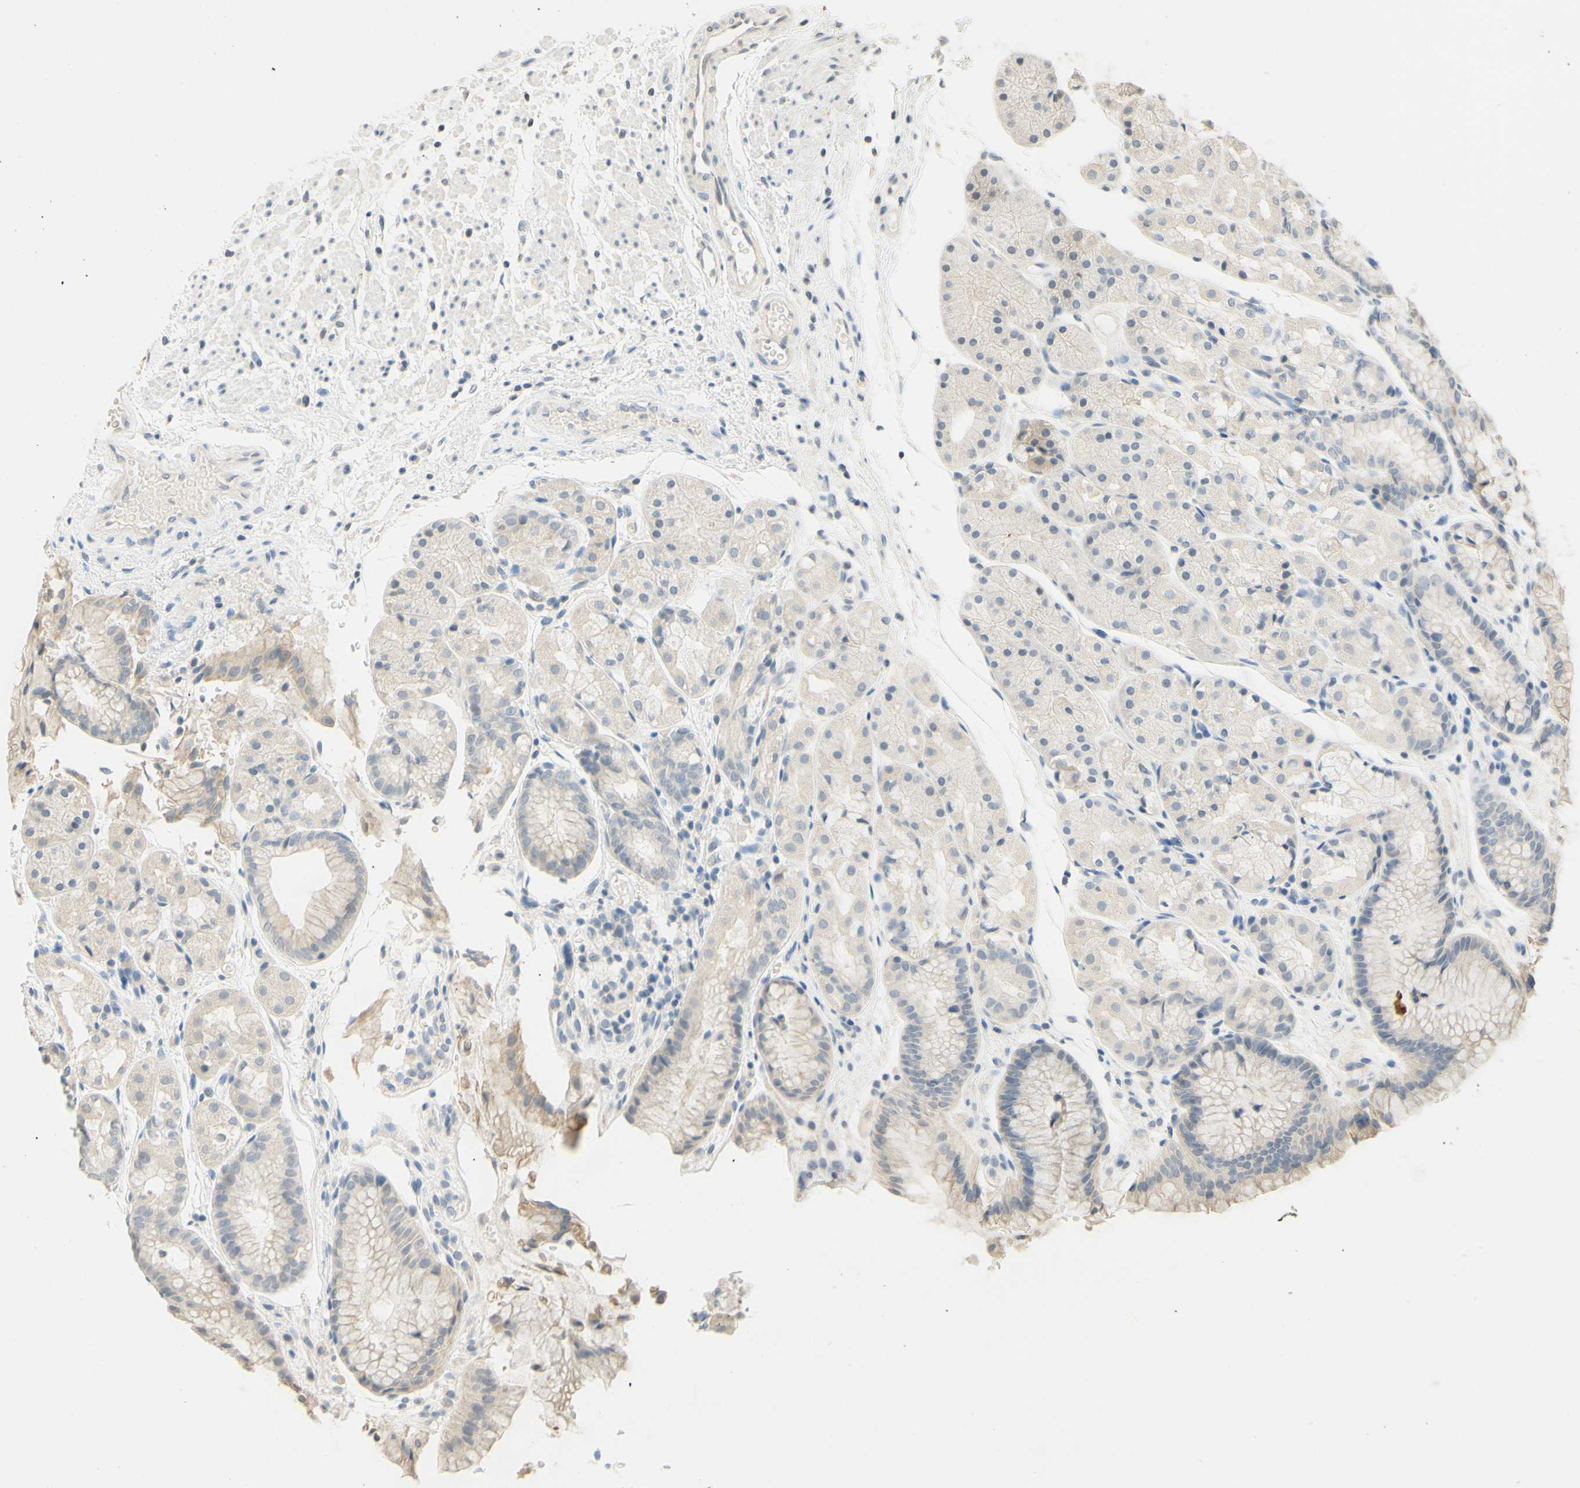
{"staining": {"intensity": "weak", "quantity": ">75%", "location": "cytoplasmic/membranous"}, "tissue": "stomach", "cell_type": "Glandular cells", "image_type": "normal", "snomed": [{"axis": "morphology", "description": "Normal tissue, NOS"}, {"axis": "topography", "description": "Stomach, upper"}], "caption": "Glandular cells demonstrate weak cytoplasmic/membranous staining in approximately >75% of cells in normal stomach.", "gene": "MAG", "patient": {"sex": "male", "age": 72}}